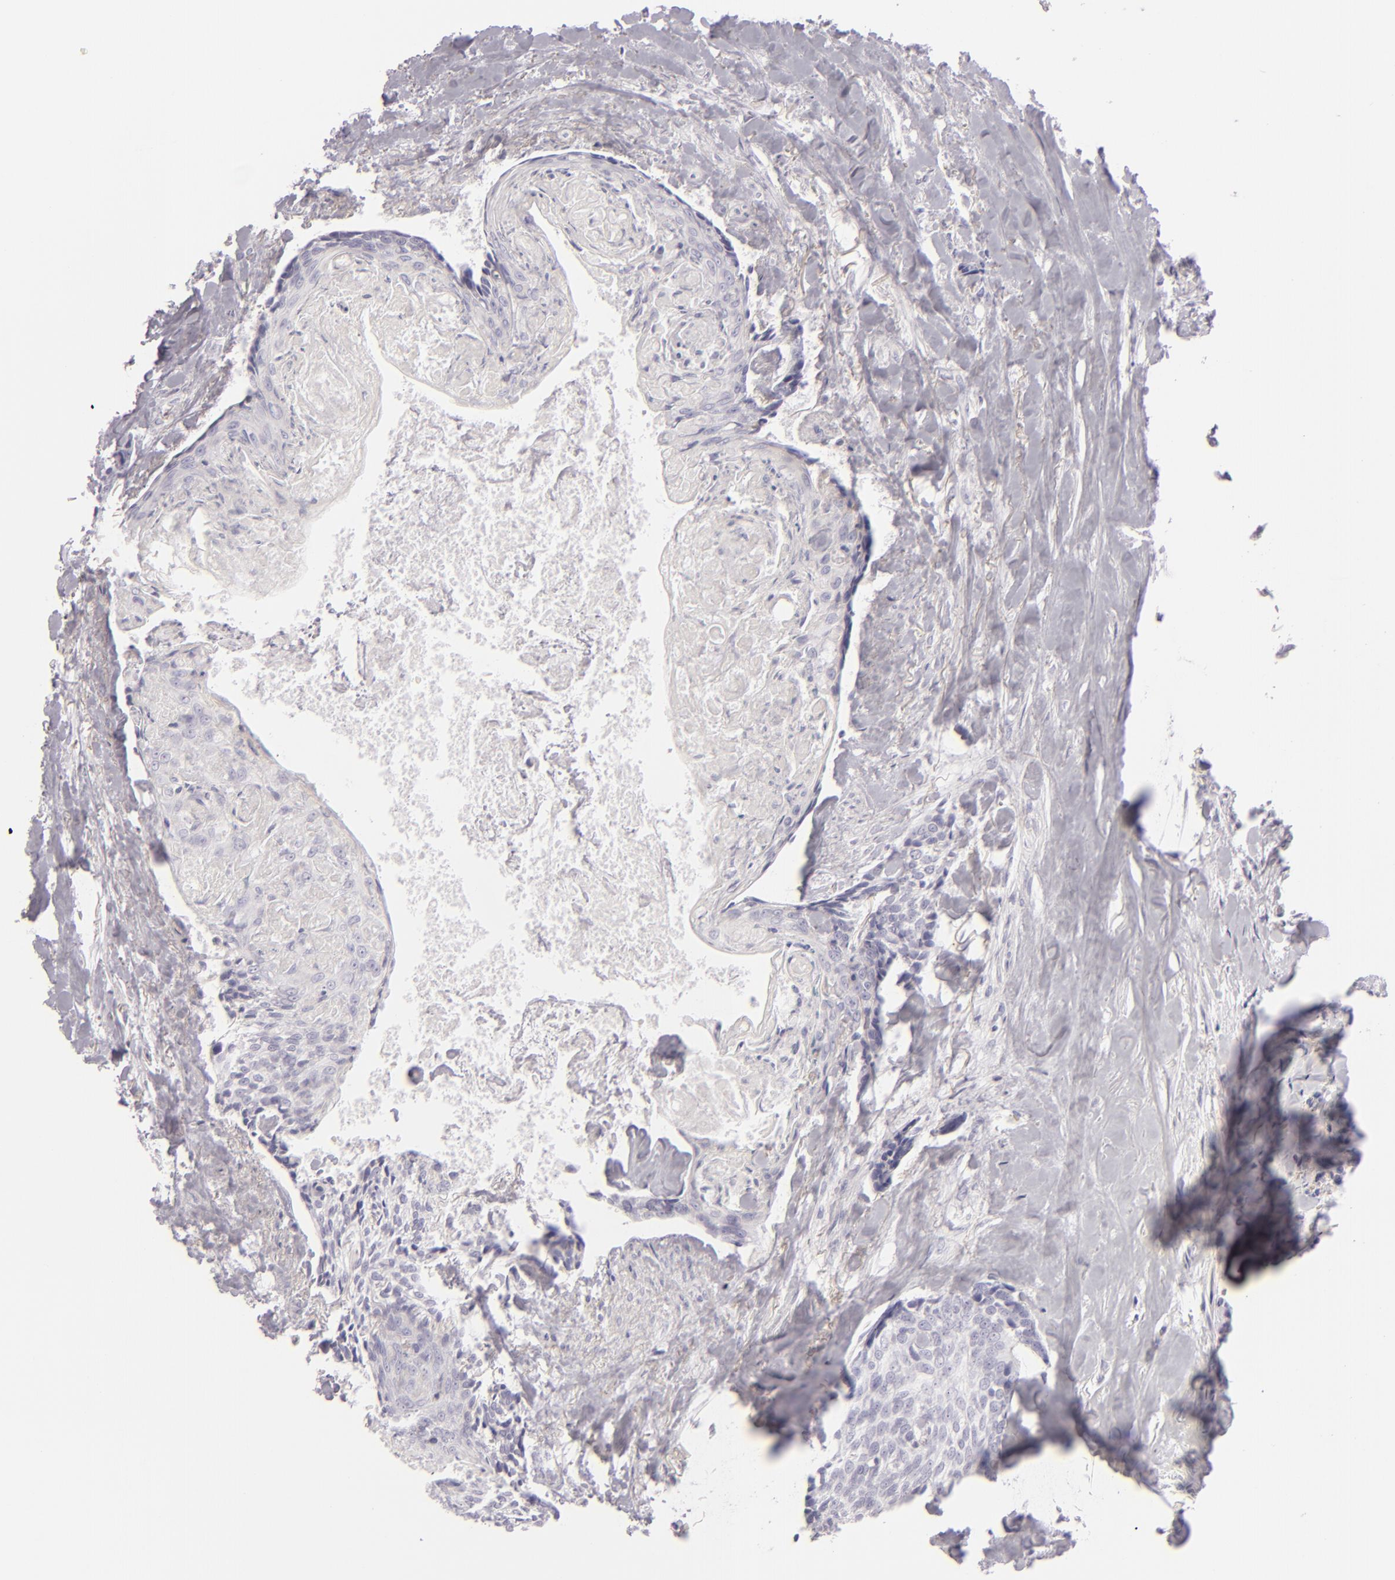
{"staining": {"intensity": "negative", "quantity": "none", "location": "none"}, "tissue": "head and neck cancer", "cell_type": "Tumor cells", "image_type": "cancer", "snomed": [{"axis": "morphology", "description": "Squamous cell carcinoma, NOS"}, {"axis": "topography", "description": "Salivary gland"}, {"axis": "topography", "description": "Head-Neck"}], "caption": "Tumor cells show no significant protein positivity in squamous cell carcinoma (head and neck).", "gene": "CDX2", "patient": {"sex": "male", "age": 70}}